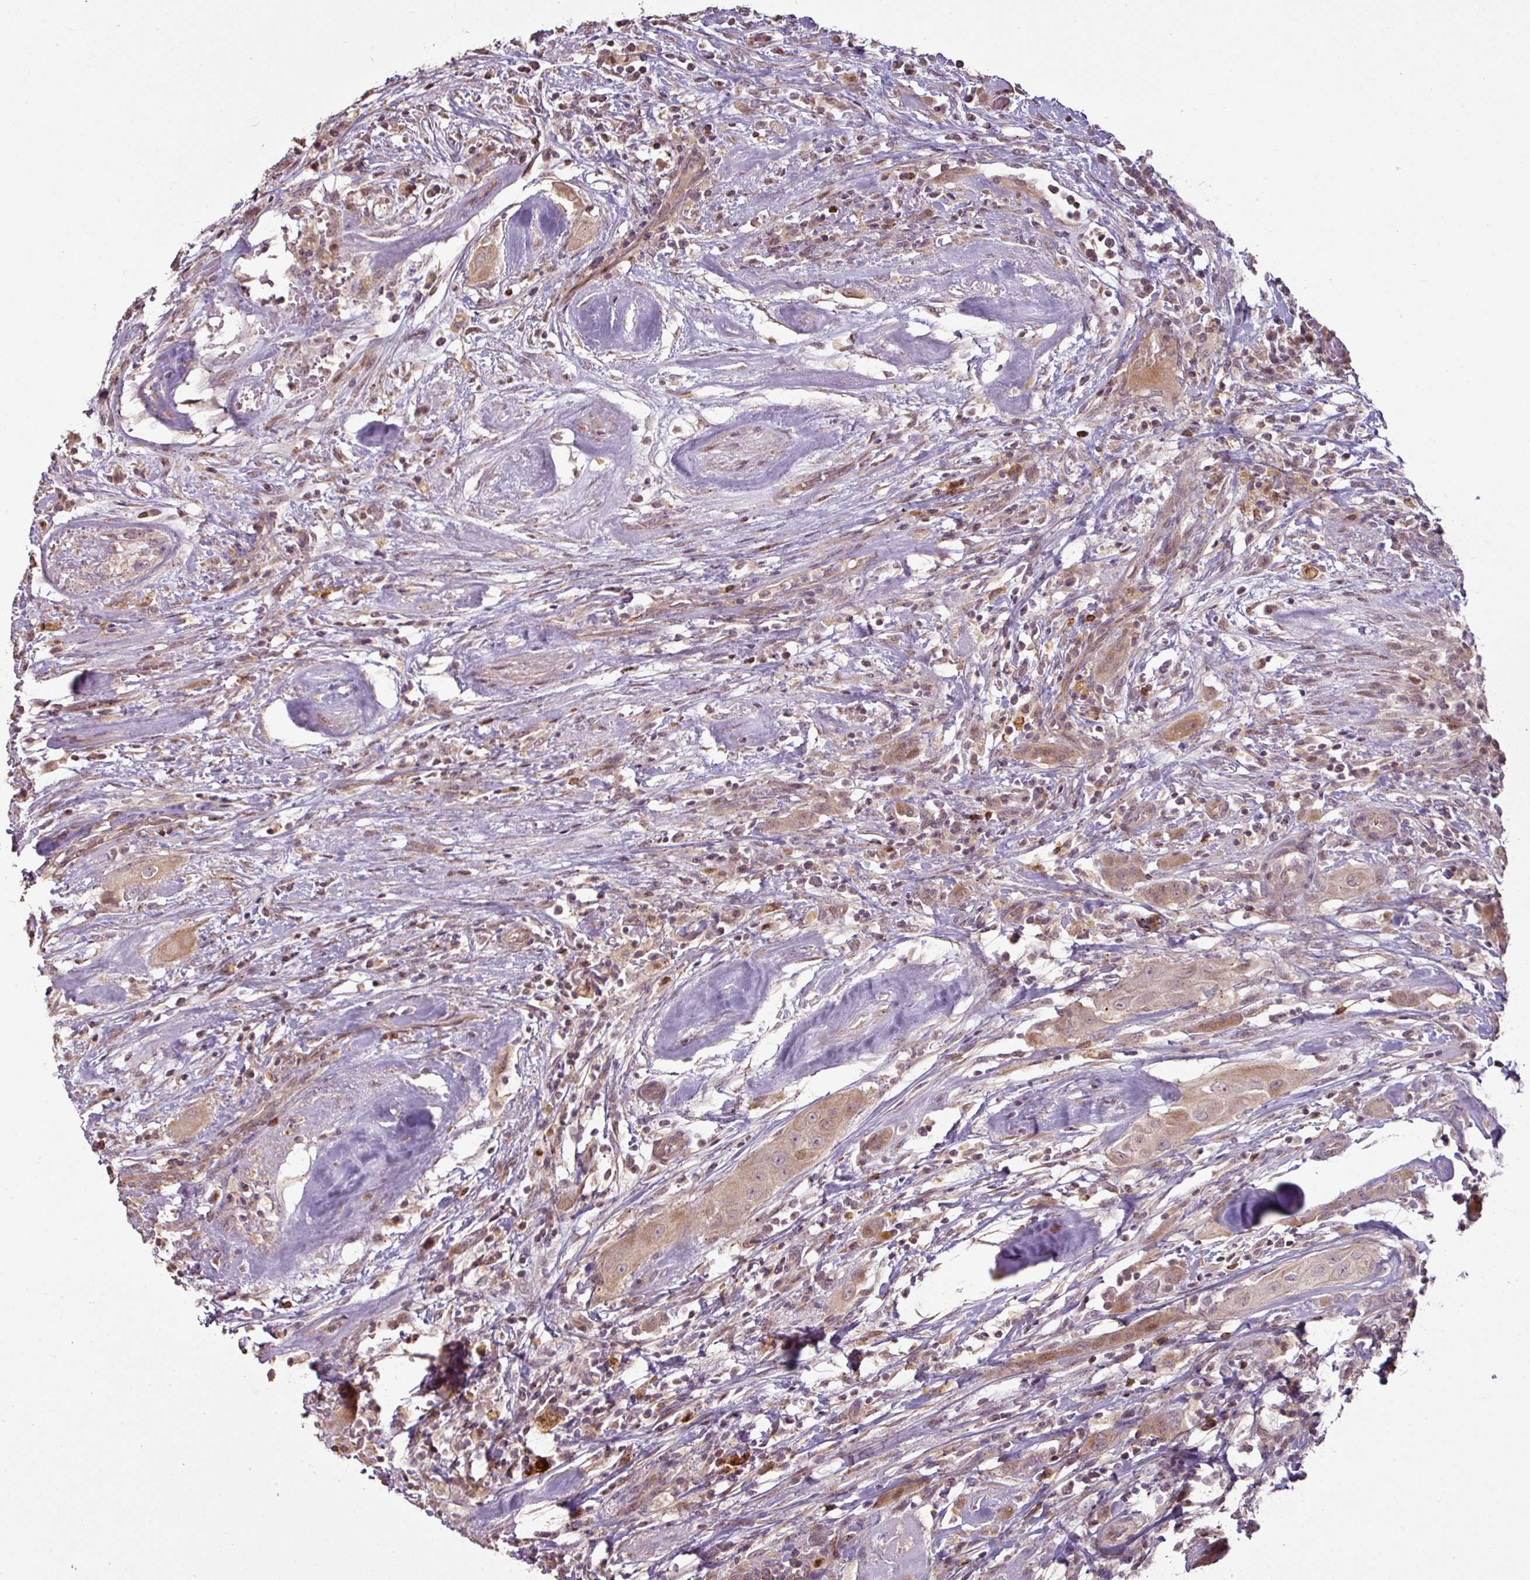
{"staining": {"intensity": "weak", "quantity": ">75%", "location": "cytoplasmic/membranous"}, "tissue": "thyroid cancer", "cell_type": "Tumor cells", "image_type": "cancer", "snomed": [{"axis": "morphology", "description": "Papillary adenocarcinoma, NOS"}, {"axis": "topography", "description": "Thyroid gland"}], "caption": "Approximately >75% of tumor cells in papillary adenocarcinoma (thyroid) show weak cytoplasmic/membranous protein expression as visualized by brown immunohistochemical staining.", "gene": "CXCR5", "patient": {"sex": "female", "age": 59}}